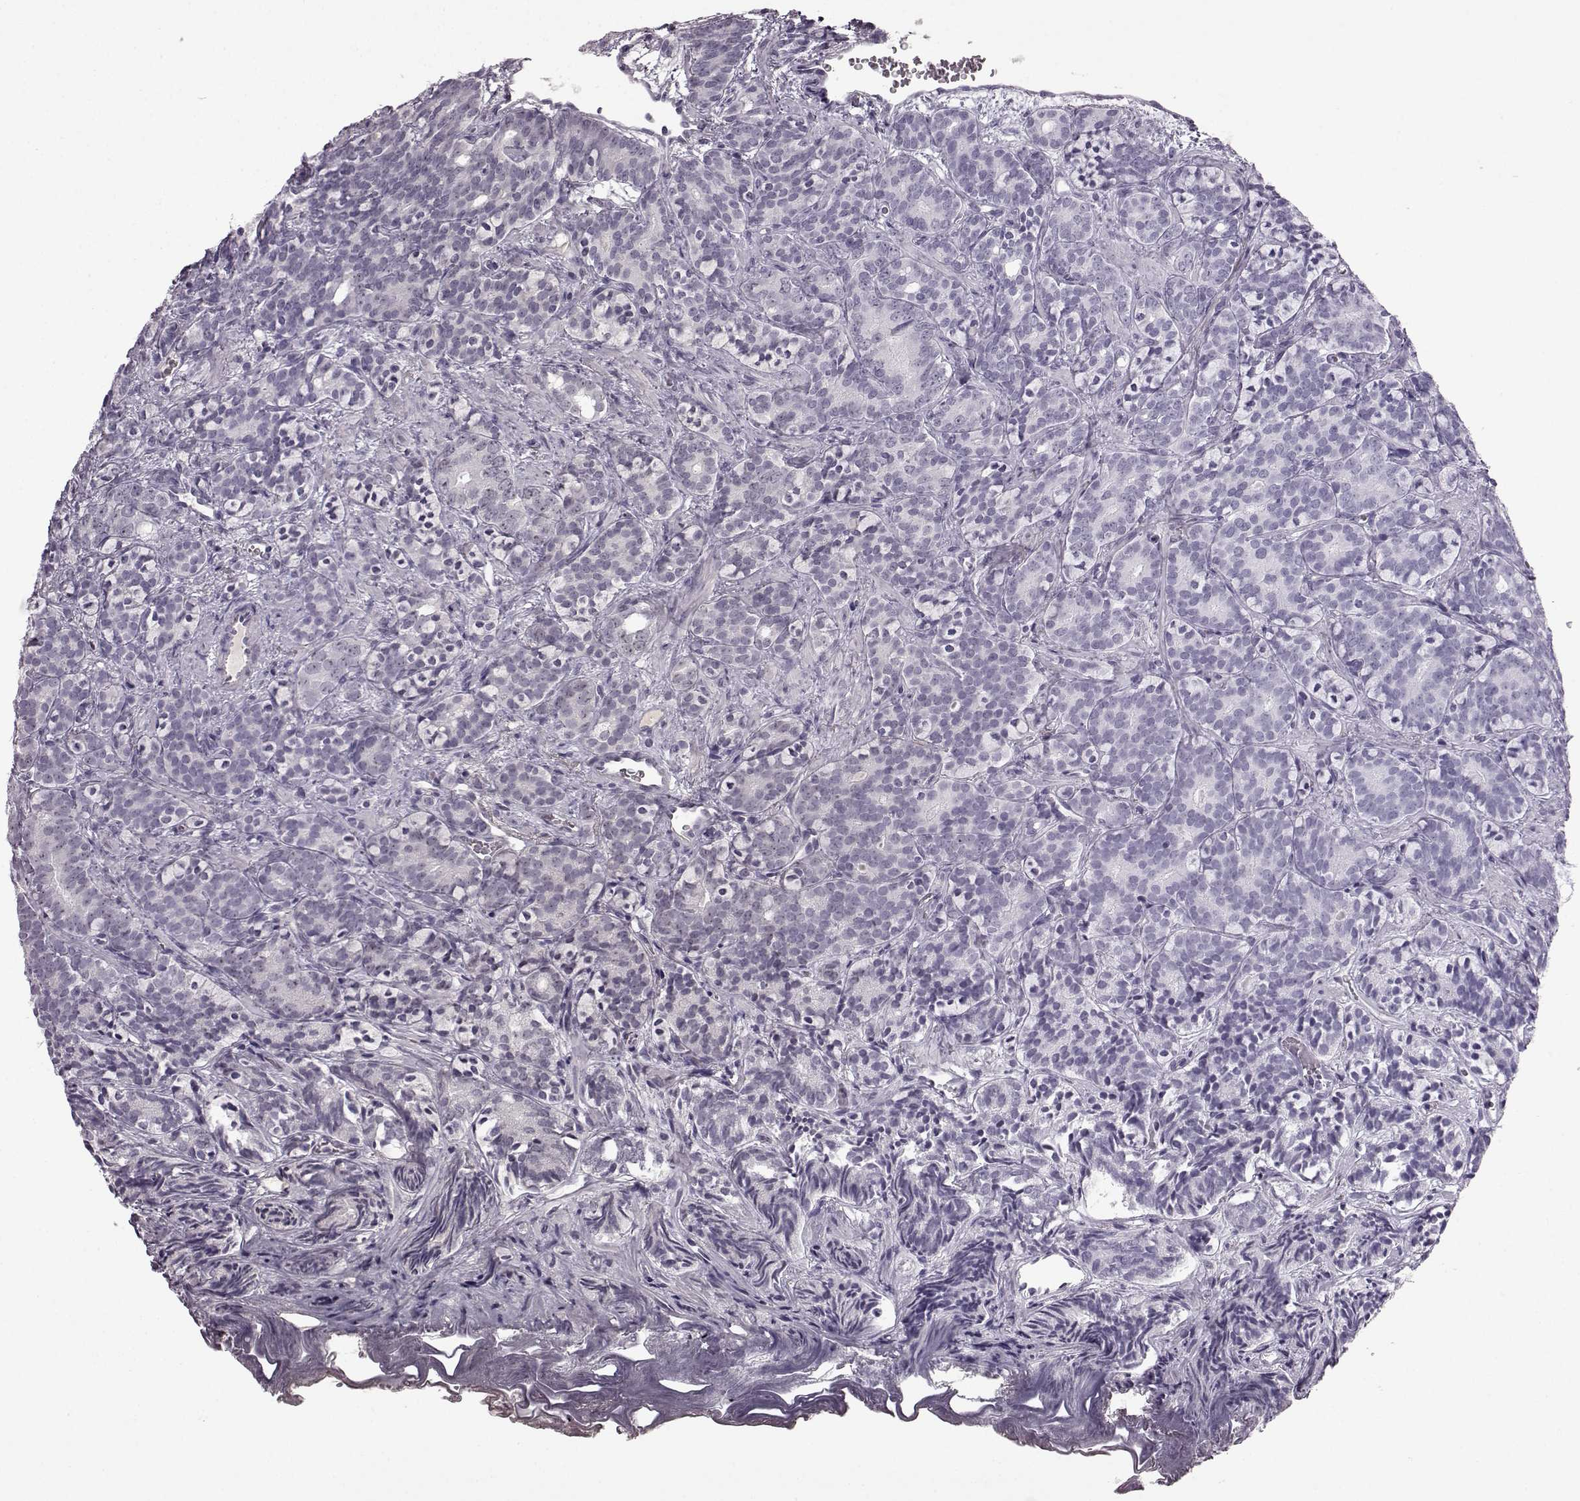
{"staining": {"intensity": "negative", "quantity": "none", "location": "none"}, "tissue": "prostate cancer", "cell_type": "Tumor cells", "image_type": "cancer", "snomed": [{"axis": "morphology", "description": "Adenocarcinoma, High grade"}, {"axis": "topography", "description": "Prostate"}], "caption": "This is an immunohistochemistry photomicrograph of prostate adenocarcinoma (high-grade). There is no expression in tumor cells.", "gene": "PRPH2", "patient": {"sex": "male", "age": 84}}